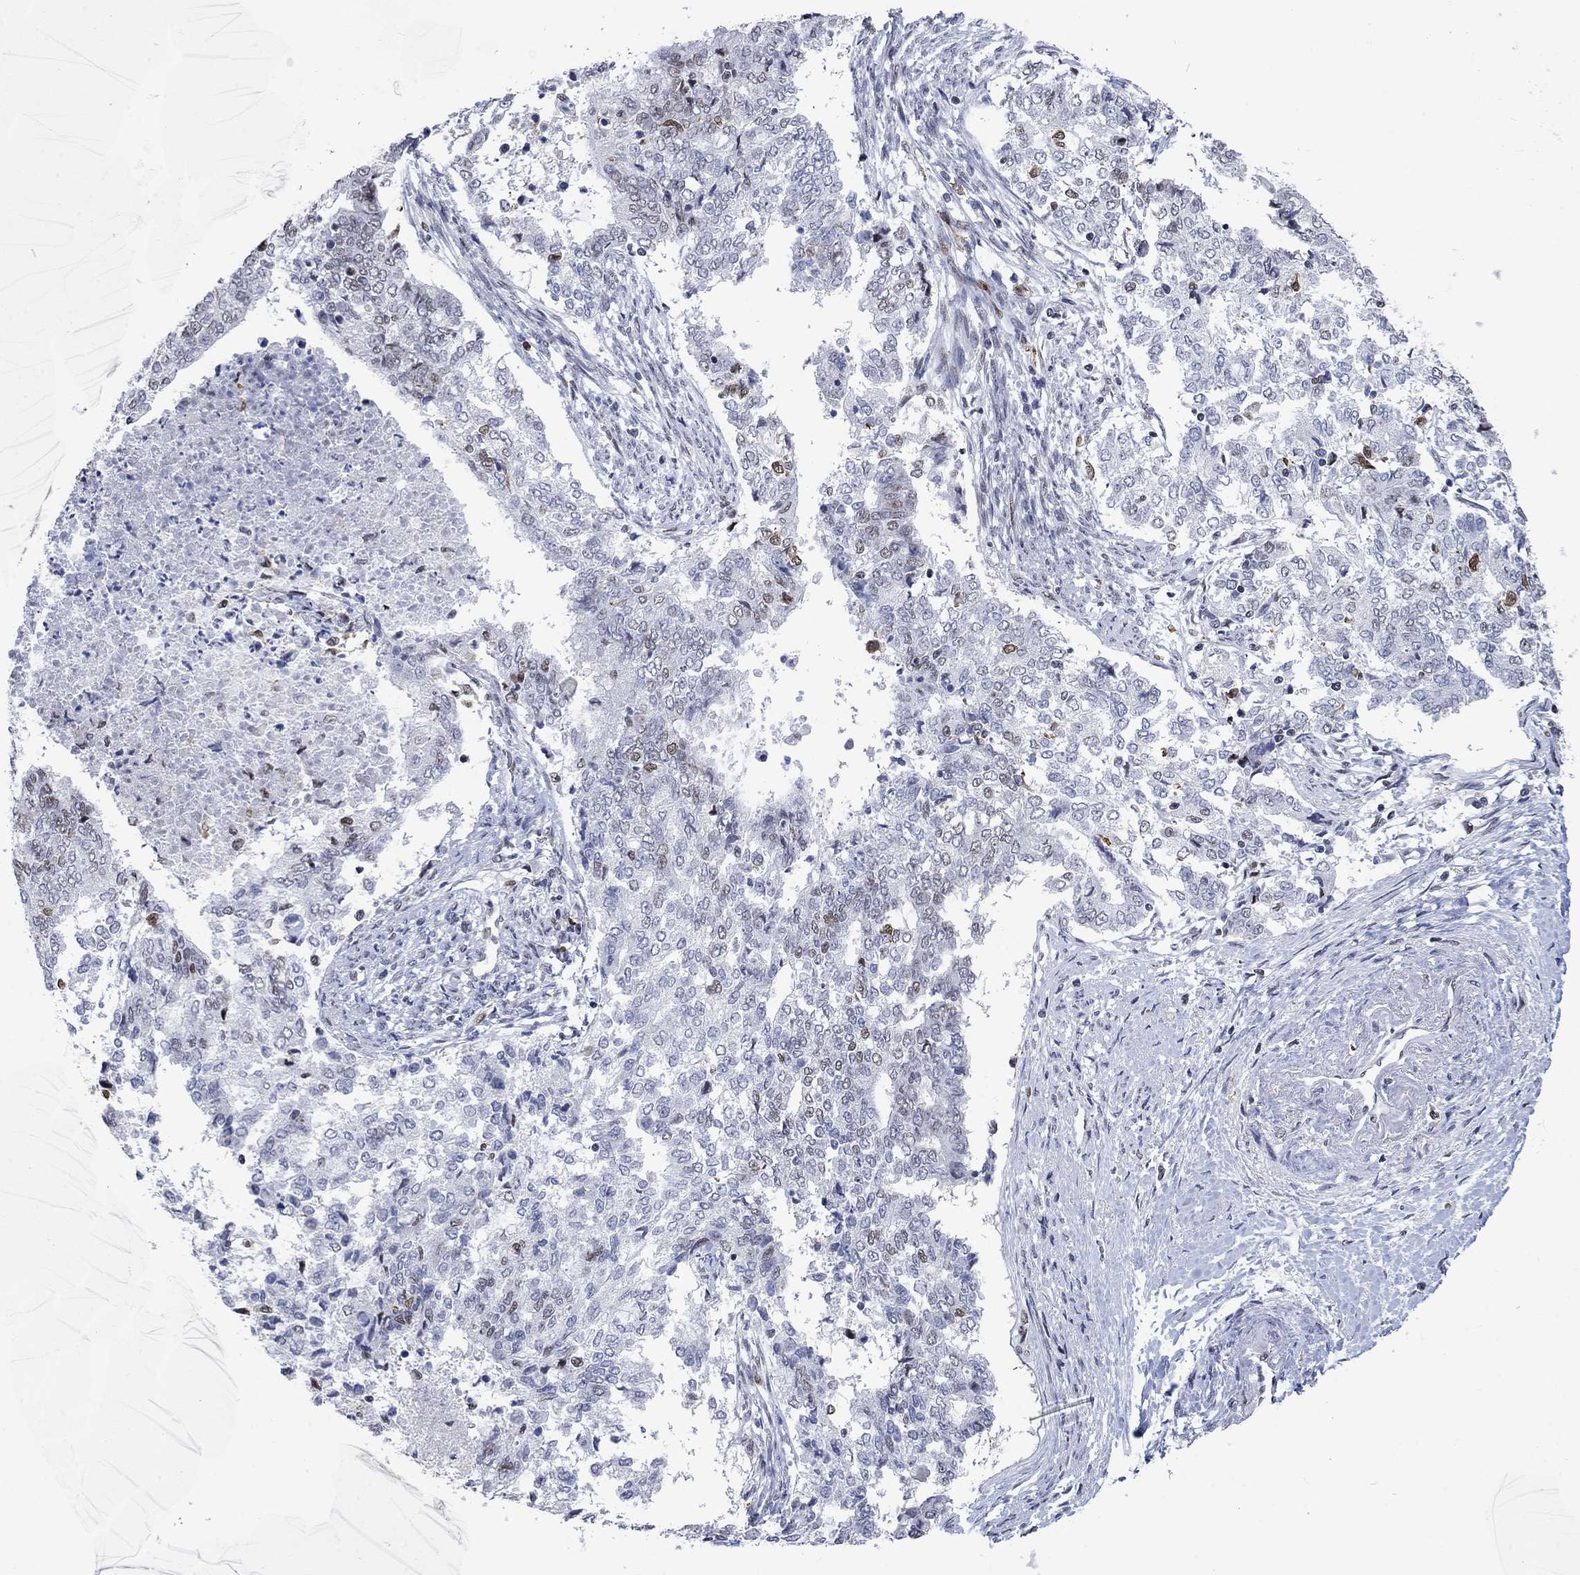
{"staining": {"intensity": "moderate", "quantity": "<25%", "location": "nuclear"}, "tissue": "endometrial cancer", "cell_type": "Tumor cells", "image_type": "cancer", "snomed": [{"axis": "morphology", "description": "Adenocarcinoma, NOS"}, {"axis": "topography", "description": "Endometrium"}], "caption": "Immunohistochemical staining of human endometrial cancer exhibits moderate nuclear protein expression in approximately <25% of tumor cells.", "gene": "HCFC1", "patient": {"sex": "female", "age": 65}}